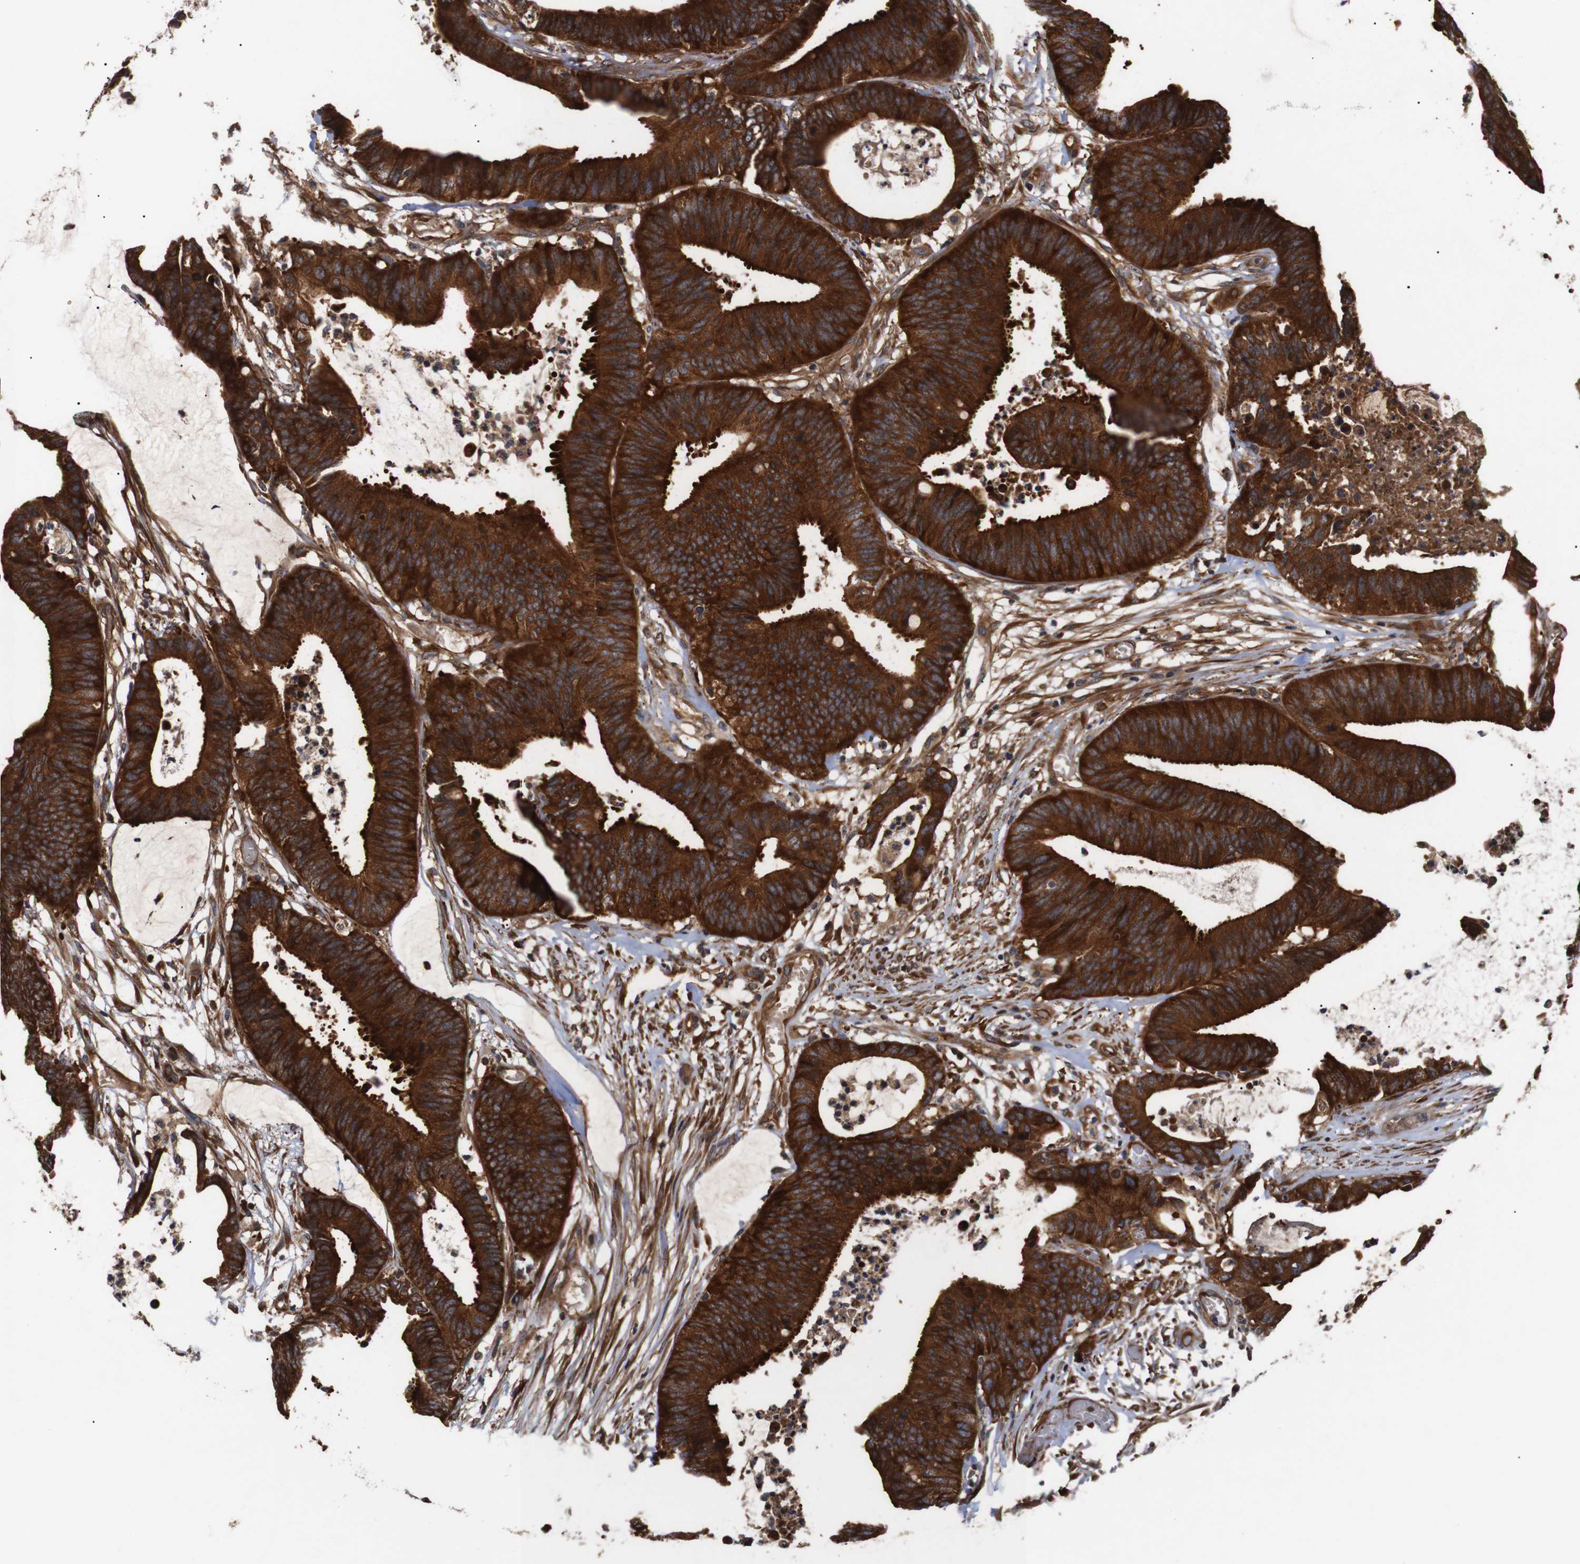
{"staining": {"intensity": "strong", "quantity": ">75%", "location": "cytoplasmic/membranous"}, "tissue": "colorectal cancer", "cell_type": "Tumor cells", "image_type": "cancer", "snomed": [{"axis": "morphology", "description": "Adenocarcinoma, NOS"}, {"axis": "topography", "description": "Rectum"}], "caption": "The photomicrograph shows immunohistochemical staining of adenocarcinoma (colorectal). There is strong cytoplasmic/membranous expression is seen in approximately >75% of tumor cells. The staining was performed using DAB (3,3'-diaminobenzidine), with brown indicating positive protein expression. Nuclei are stained blue with hematoxylin.", "gene": "PAWR", "patient": {"sex": "female", "age": 66}}